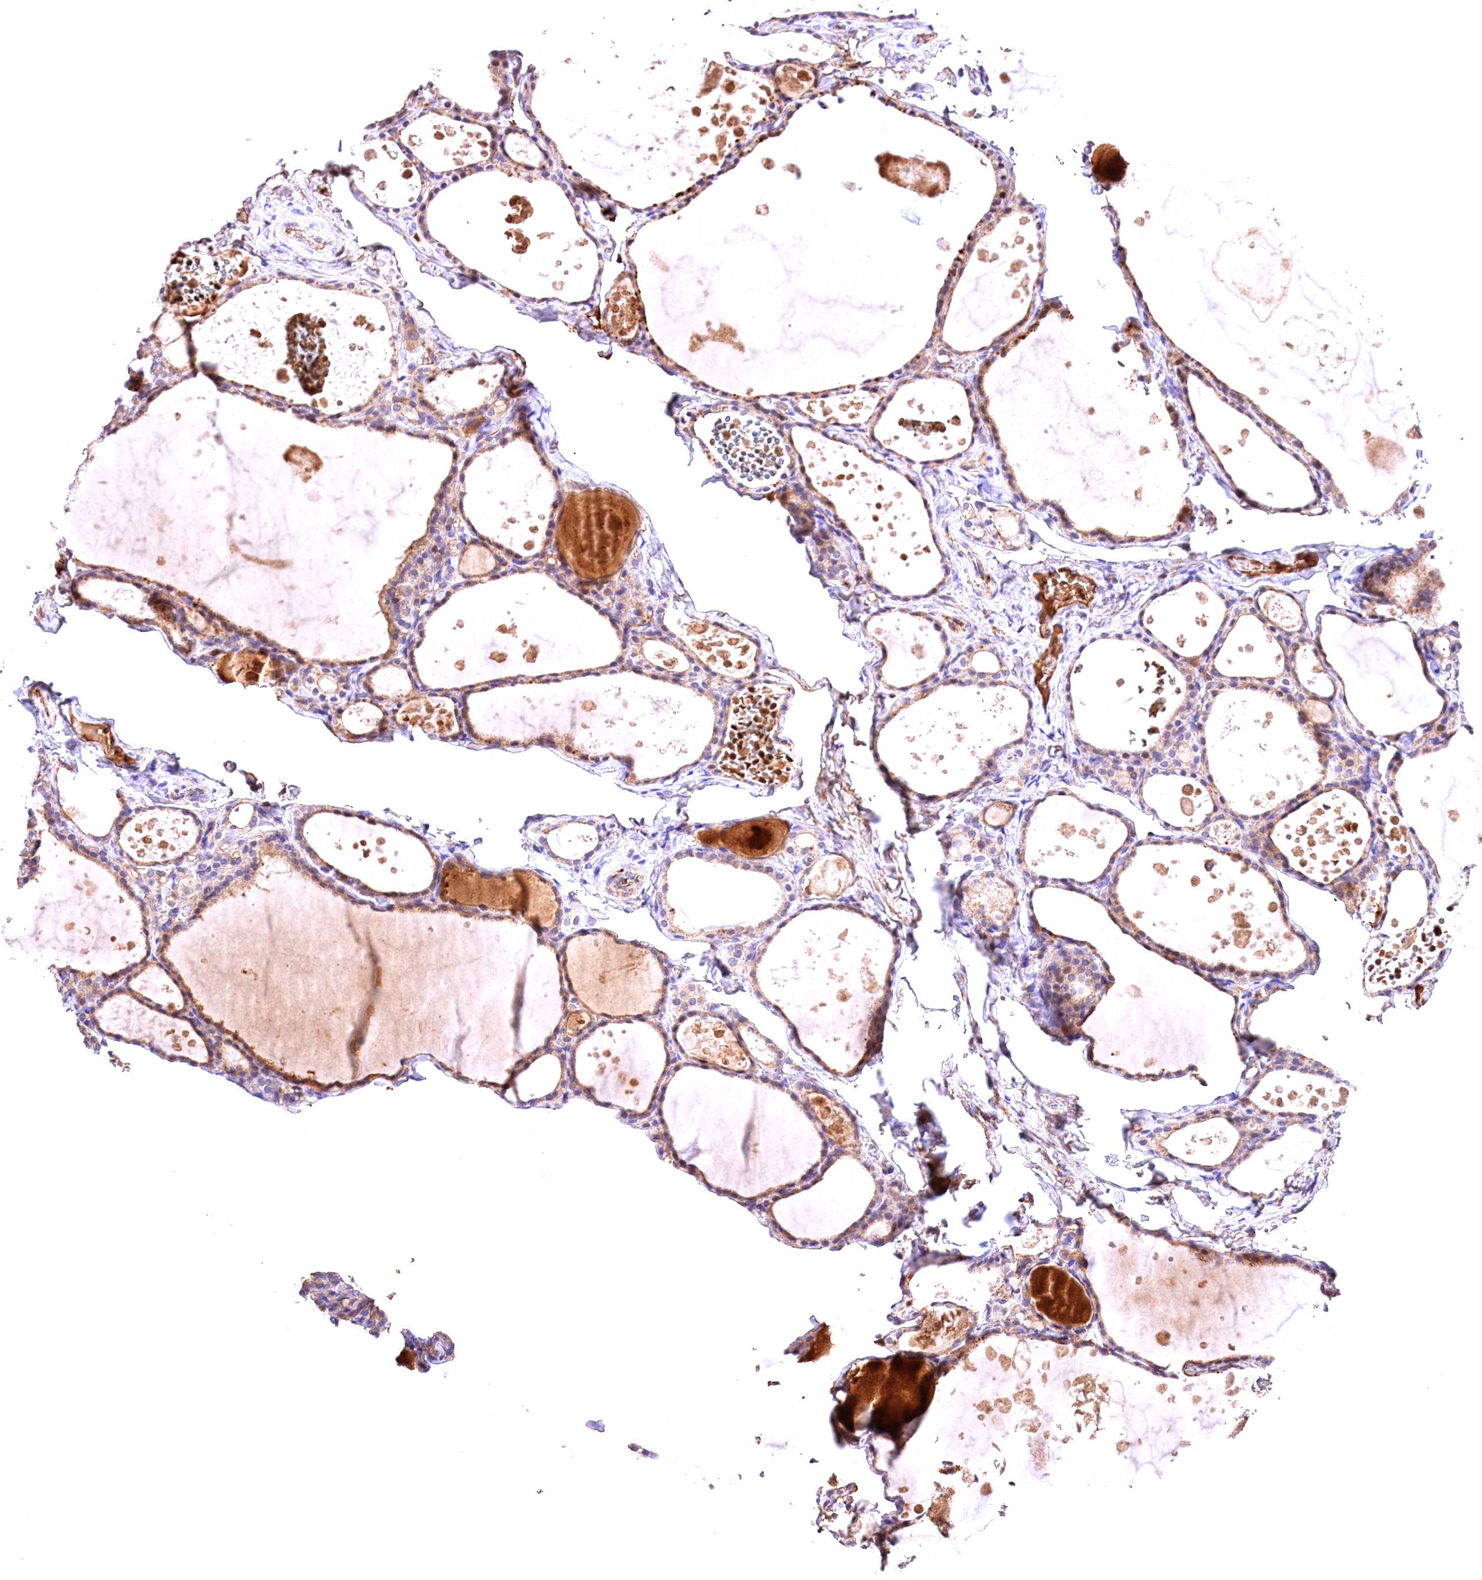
{"staining": {"intensity": "moderate", "quantity": "25%-75%", "location": "cytoplasmic/membranous"}, "tissue": "thyroid gland", "cell_type": "Glandular cells", "image_type": "normal", "snomed": [{"axis": "morphology", "description": "Normal tissue, NOS"}, {"axis": "topography", "description": "Thyroid gland"}], "caption": "A high-resolution image shows IHC staining of benign thyroid gland, which demonstrates moderate cytoplasmic/membranous expression in about 25%-75% of glandular cells. Using DAB (3,3'-diaminobenzidine) (brown) and hematoxylin (blue) stains, captured at high magnification using brightfield microscopy.", "gene": "PHAF1", "patient": {"sex": "male", "age": 56}}